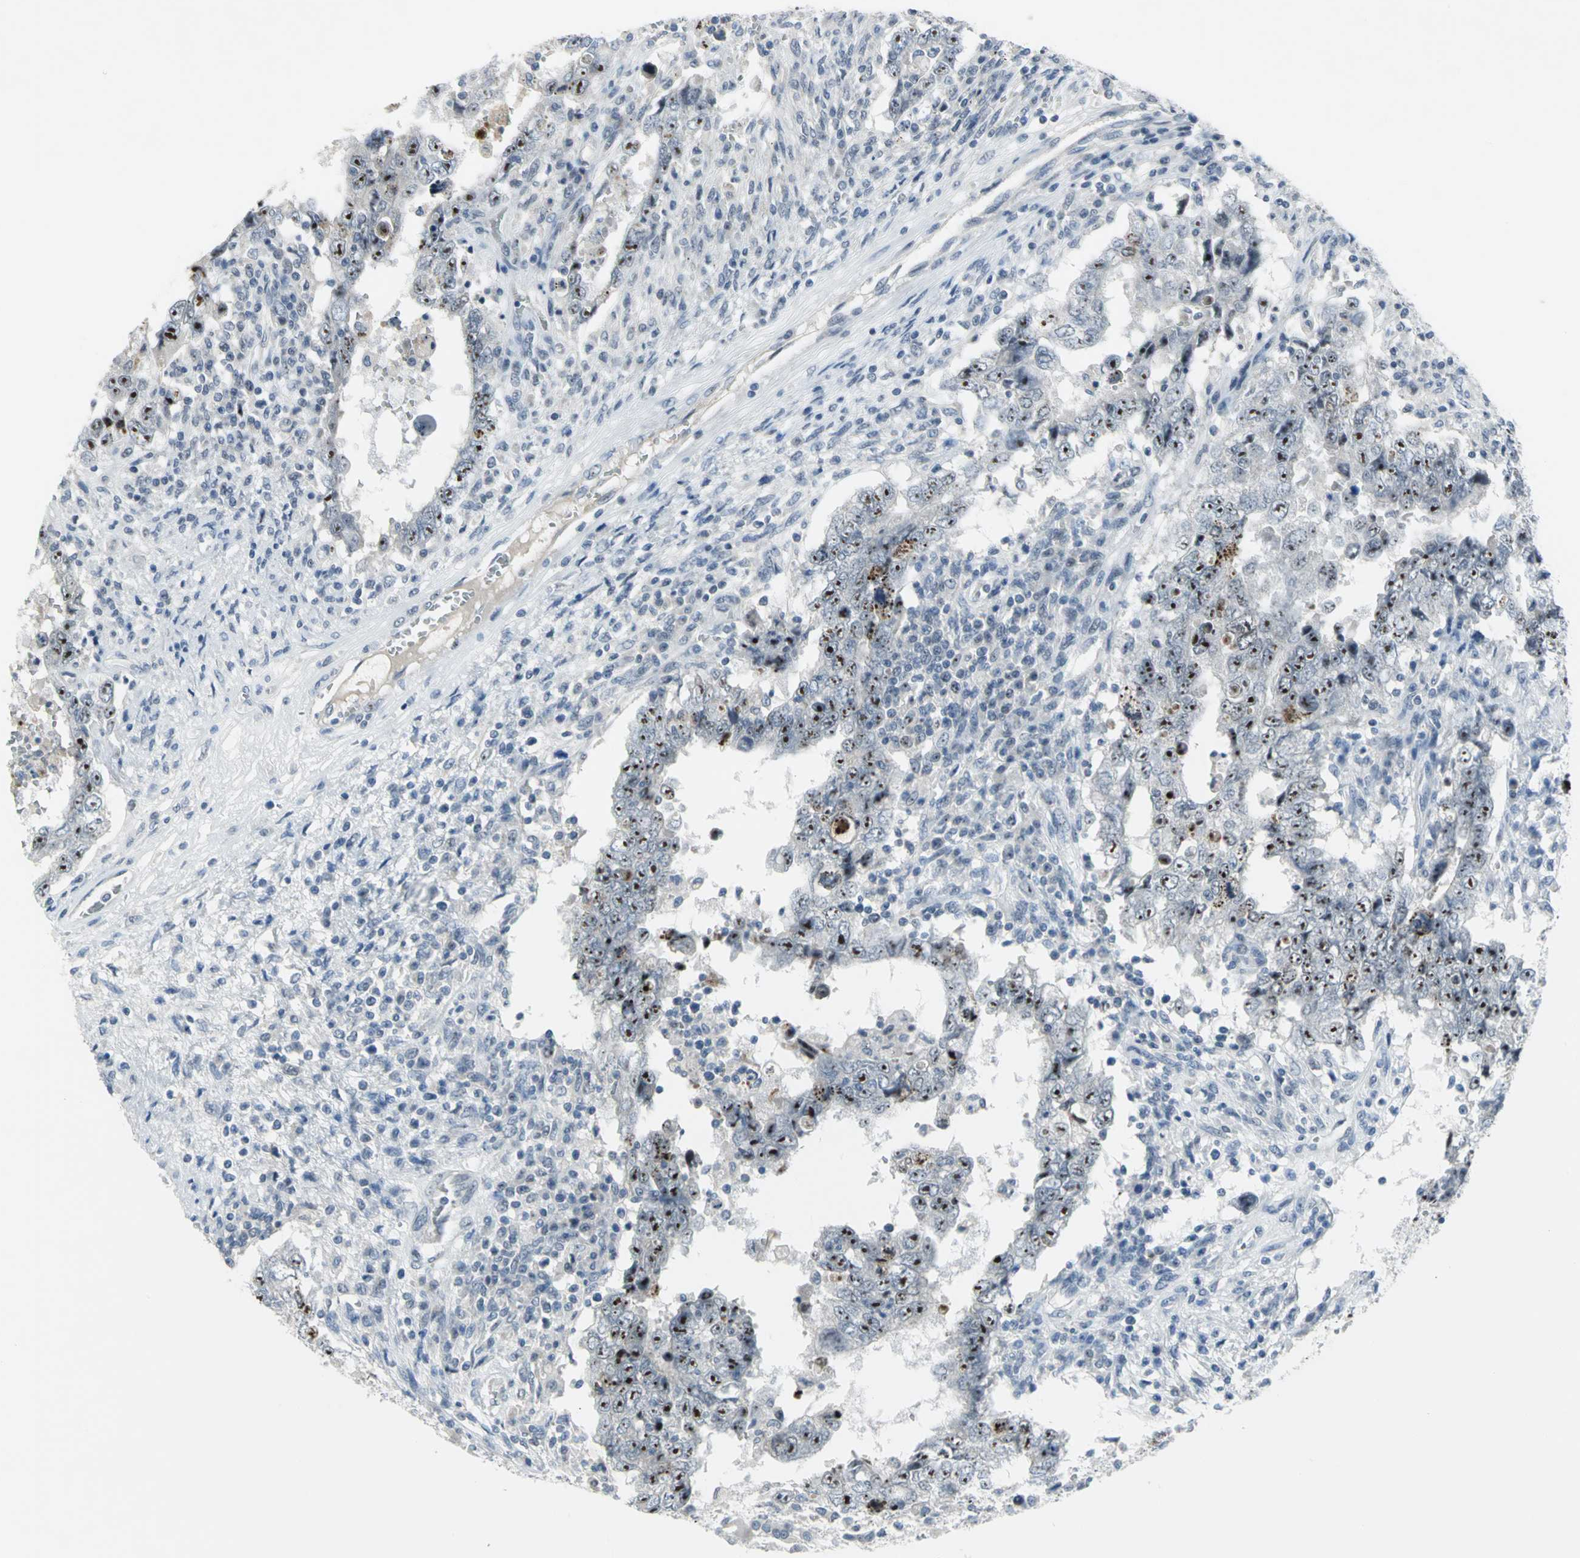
{"staining": {"intensity": "strong", "quantity": ">75%", "location": "nuclear"}, "tissue": "testis cancer", "cell_type": "Tumor cells", "image_type": "cancer", "snomed": [{"axis": "morphology", "description": "Carcinoma, Embryonal, NOS"}, {"axis": "topography", "description": "Testis"}], "caption": "Human testis cancer stained for a protein (brown) demonstrates strong nuclear positive staining in about >75% of tumor cells.", "gene": "MYBBP1A", "patient": {"sex": "male", "age": 26}}